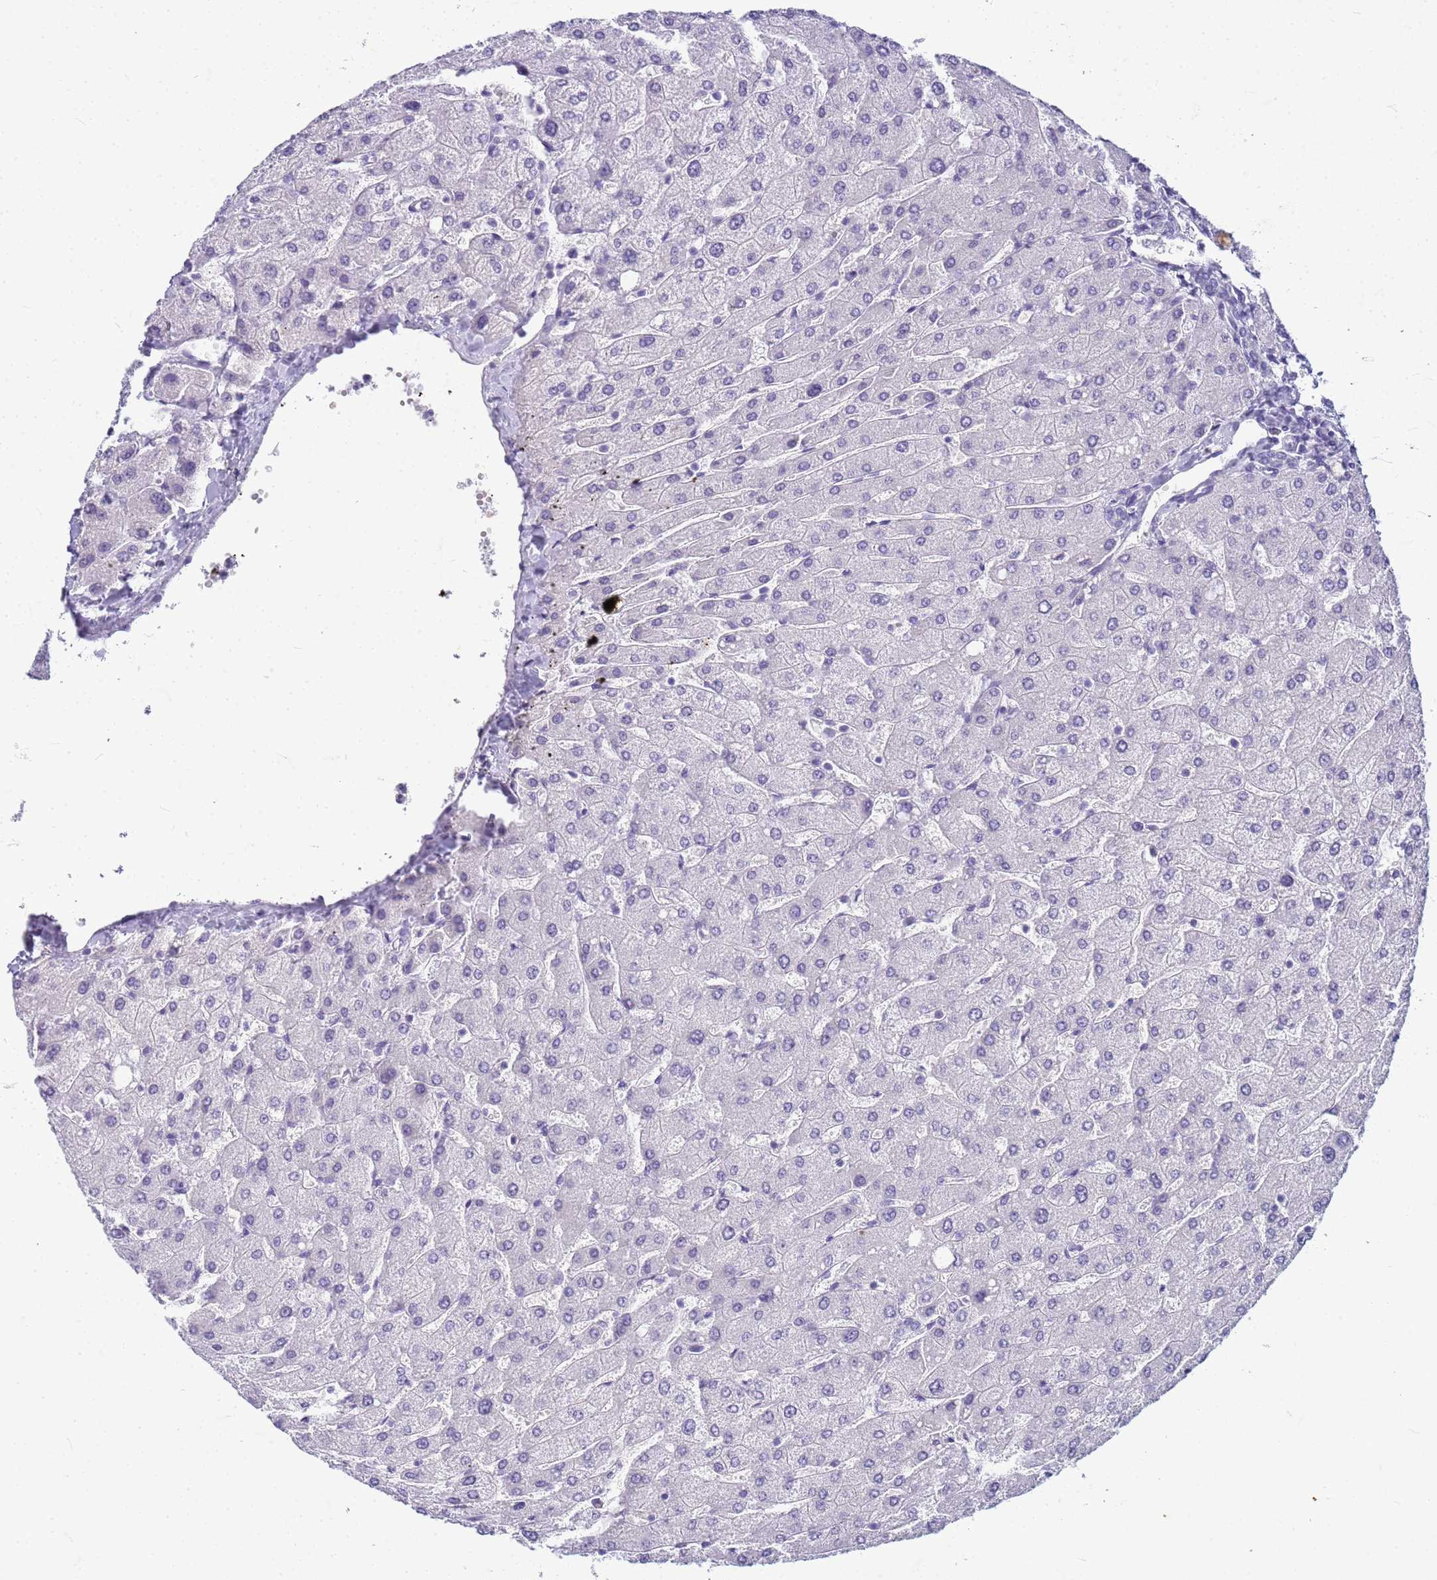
{"staining": {"intensity": "negative", "quantity": "none", "location": "none"}, "tissue": "liver", "cell_type": "Cholangiocytes", "image_type": "normal", "snomed": [{"axis": "morphology", "description": "Normal tissue, NOS"}, {"axis": "topography", "description": "Liver"}], "caption": "High power microscopy histopathology image of an IHC image of normal liver, revealing no significant staining in cholangiocytes.", "gene": "CFAP100", "patient": {"sex": "male", "age": 55}}